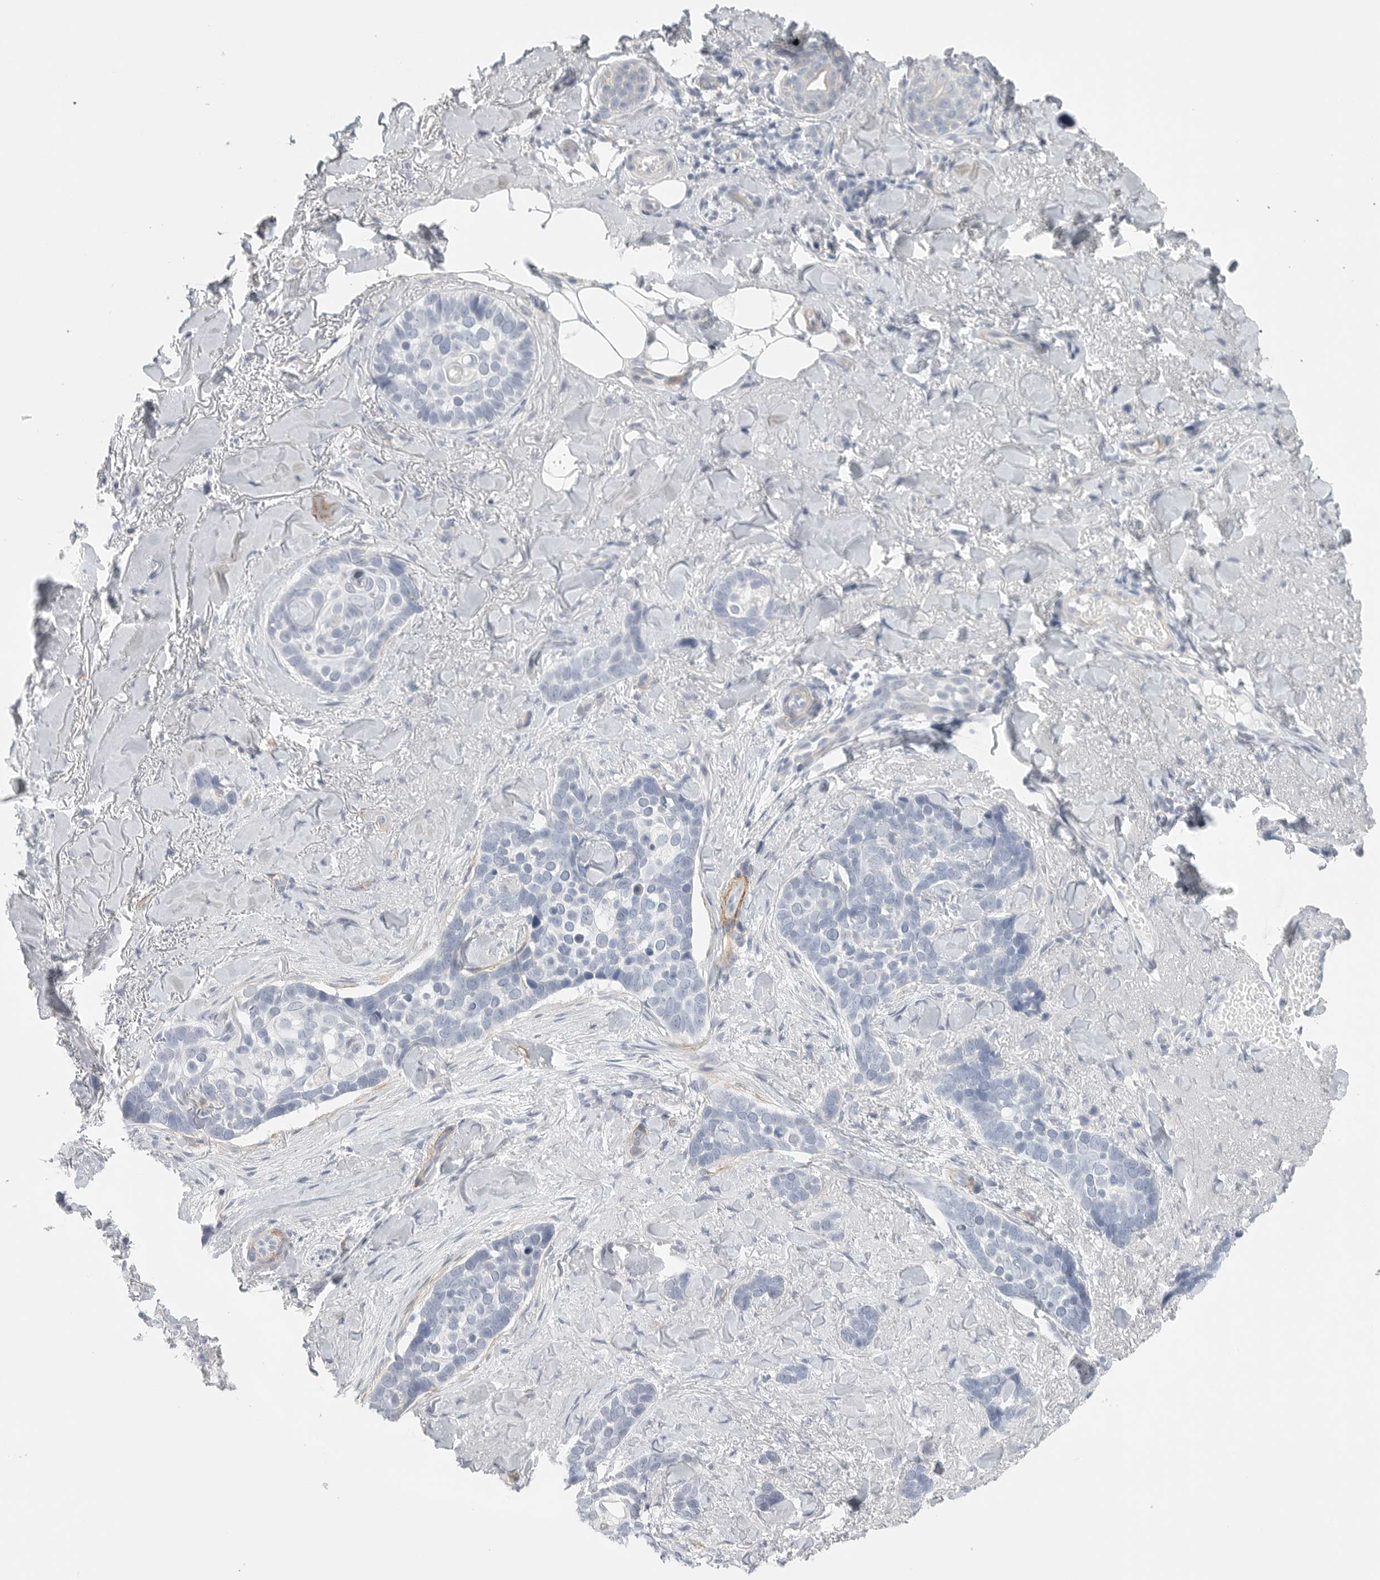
{"staining": {"intensity": "negative", "quantity": "none", "location": "none"}, "tissue": "skin cancer", "cell_type": "Tumor cells", "image_type": "cancer", "snomed": [{"axis": "morphology", "description": "Basal cell carcinoma"}, {"axis": "topography", "description": "Skin"}], "caption": "Human basal cell carcinoma (skin) stained for a protein using immunohistochemistry (IHC) exhibits no staining in tumor cells.", "gene": "TNR", "patient": {"sex": "female", "age": 82}}